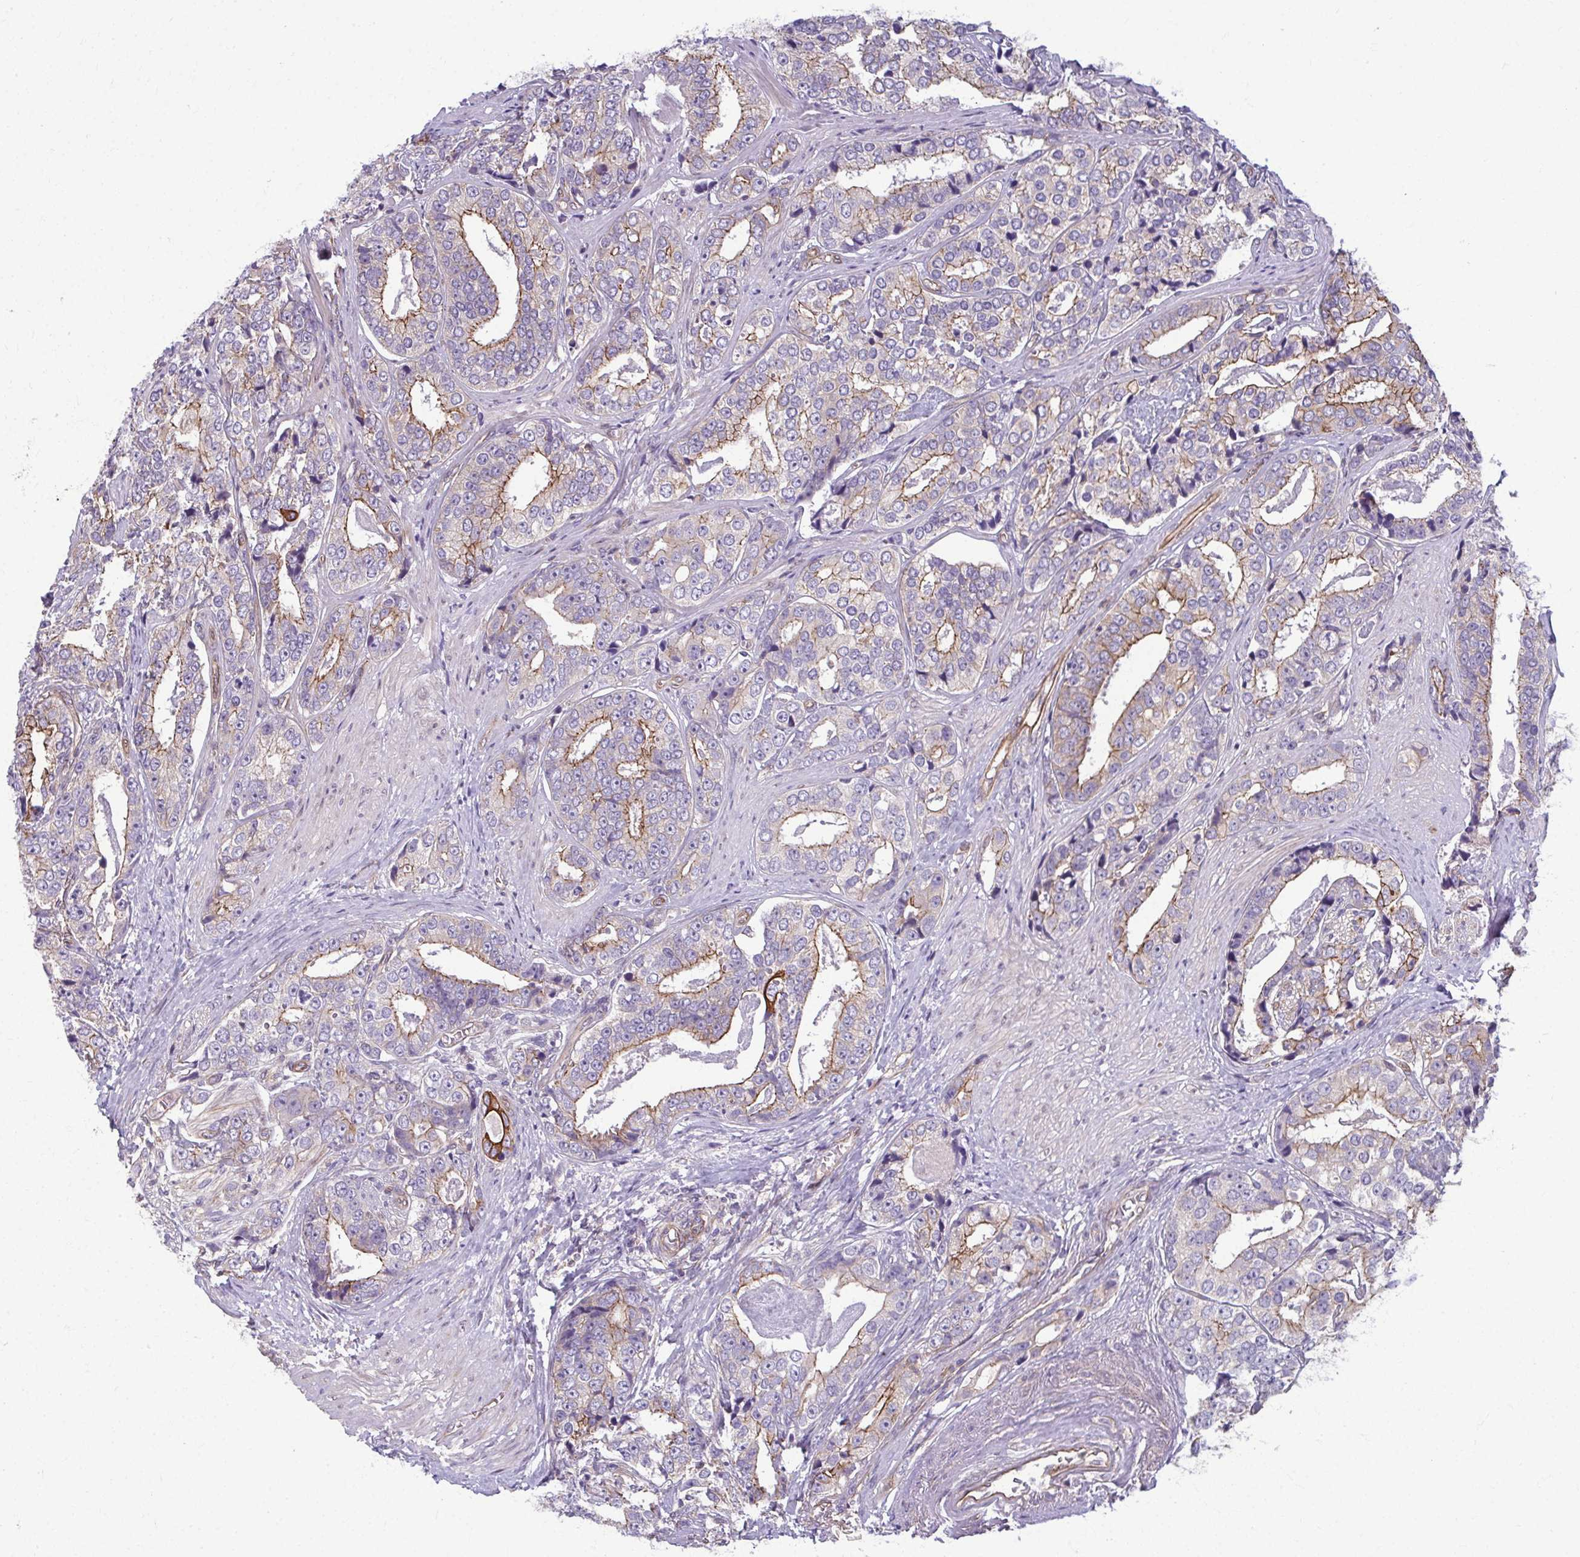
{"staining": {"intensity": "moderate", "quantity": "<25%", "location": "cytoplasmic/membranous"}, "tissue": "prostate cancer", "cell_type": "Tumor cells", "image_type": "cancer", "snomed": [{"axis": "morphology", "description": "Adenocarcinoma, High grade"}, {"axis": "topography", "description": "Prostate"}], "caption": "Prostate cancer stained with a protein marker displays moderate staining in tumor cells.", "gene": "EID2B", "patient": {"sex": "male", "age": 71}}